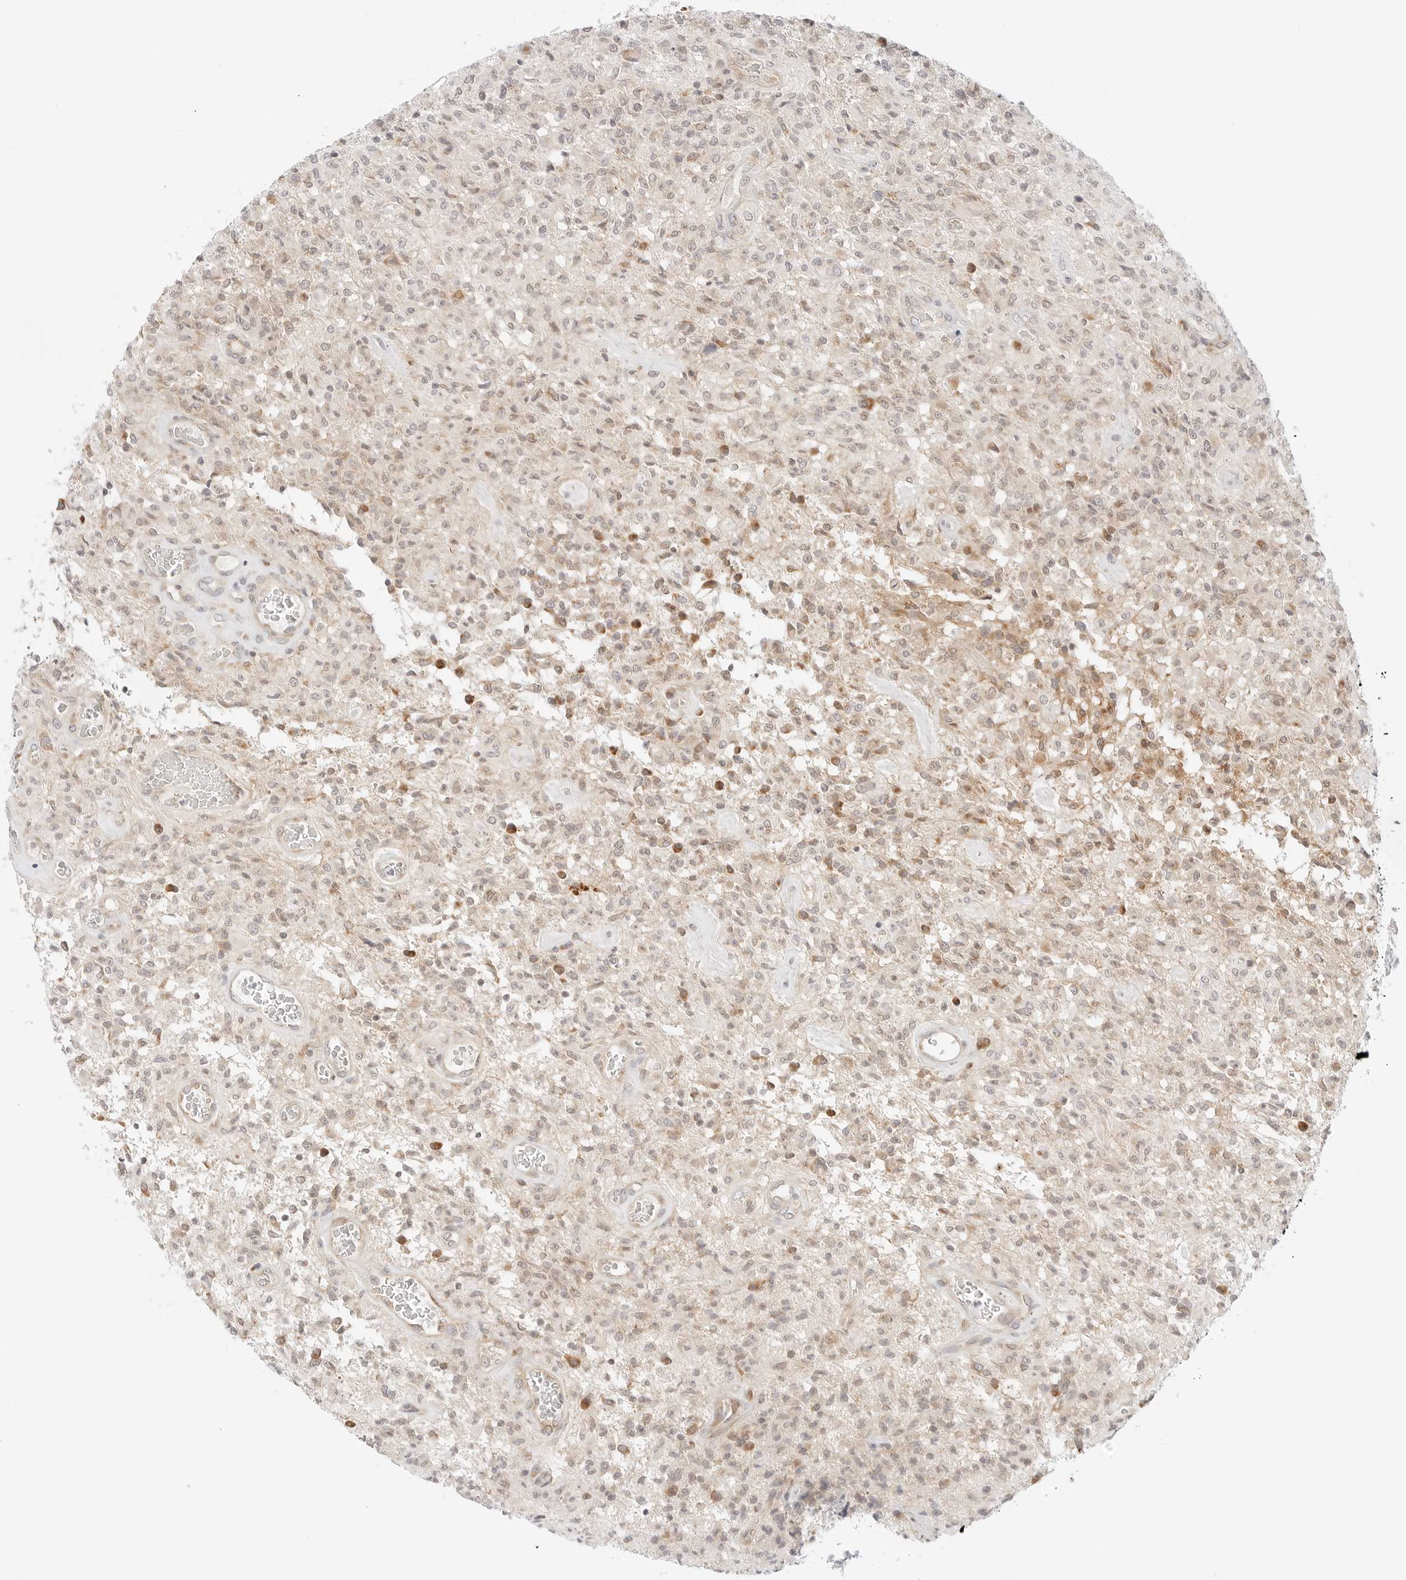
{"staining": {"intensity": "weak", "quantity": "25%-75%", "location": "cytoplasmic/membranous"}, "tissue": "glioma", "cell_type": "Tumor cells", "image_type": "cancer", "snomed": [{"axis": "morphology", "description": "Glioma, malignant, High grade"}, {"axis": "topography", "description": "Brain"}], "caption": "Immunohistochemical staining of human glioma reveals low levels of weak cytoplasmic/membranous positivity in approximately 25%-75% of tumor cells. The protein of interest is shown in brown color, while the nuclei are stained blue.", "gene": "ERO1B", "patient": {"sex": "female", "age": 57}}